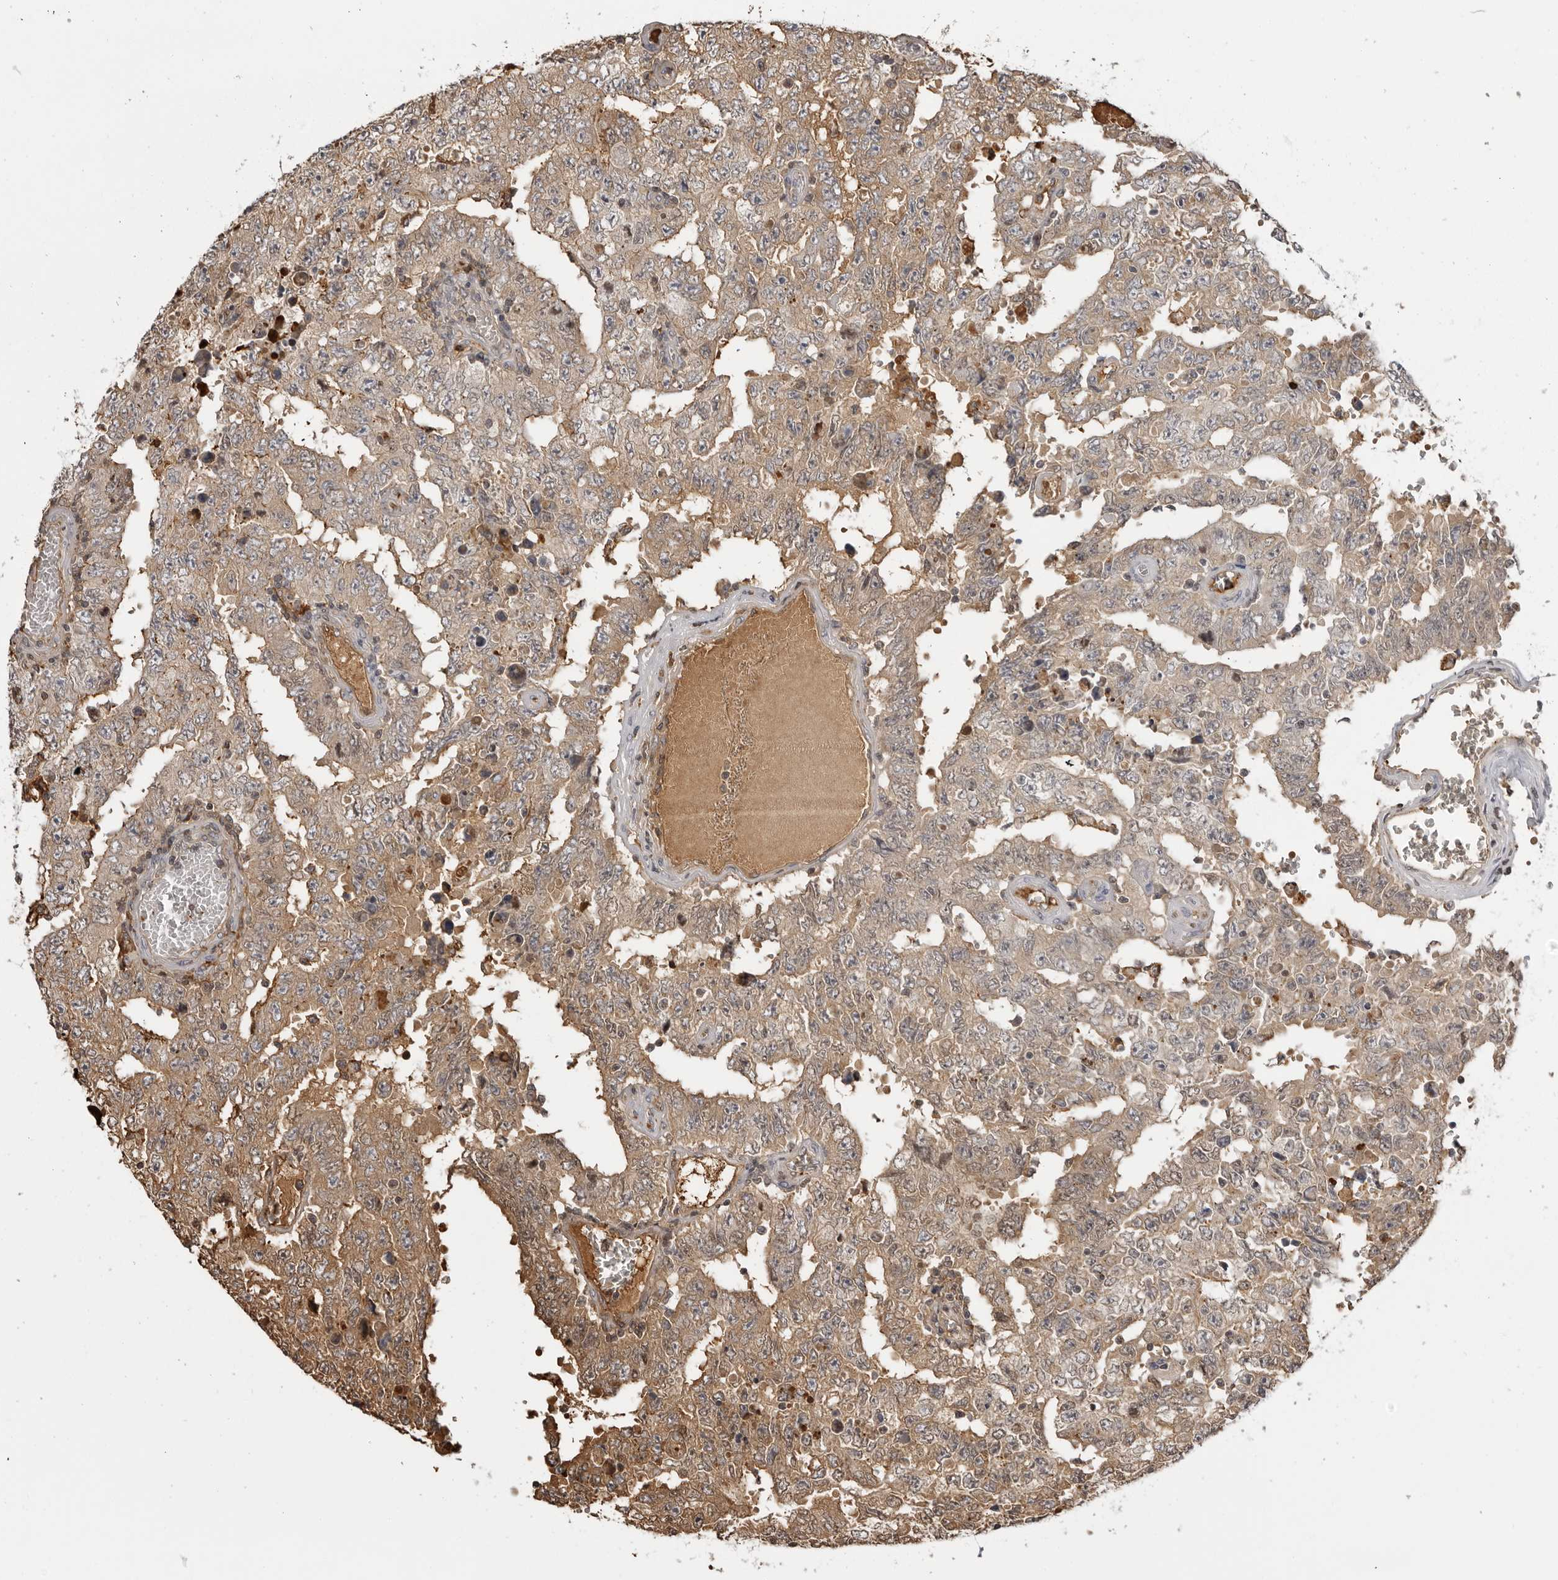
{"staining": {"intensity": "weak", "quantity": "25%-75%", "location": "cytoplasmic/membranous"}, "tissue": "testis cancer", "cell_type": "Tumor cells", "image_type": "cancer", "snomed": [{"axis": "morphology", "description": "Carcinoma, Embryonal, NOS"}, {"axis": "topography", "description": "Testis"}], "caption": "Immunohistochemical staining of human testis embryonal carcinoma exhibits low levels of weak cytoplasmic/membranous protein expression in about 25%-75% of tumor cells.", "gene": "PLEKHF2", "patient": {"sex": "male", "age": 26}}